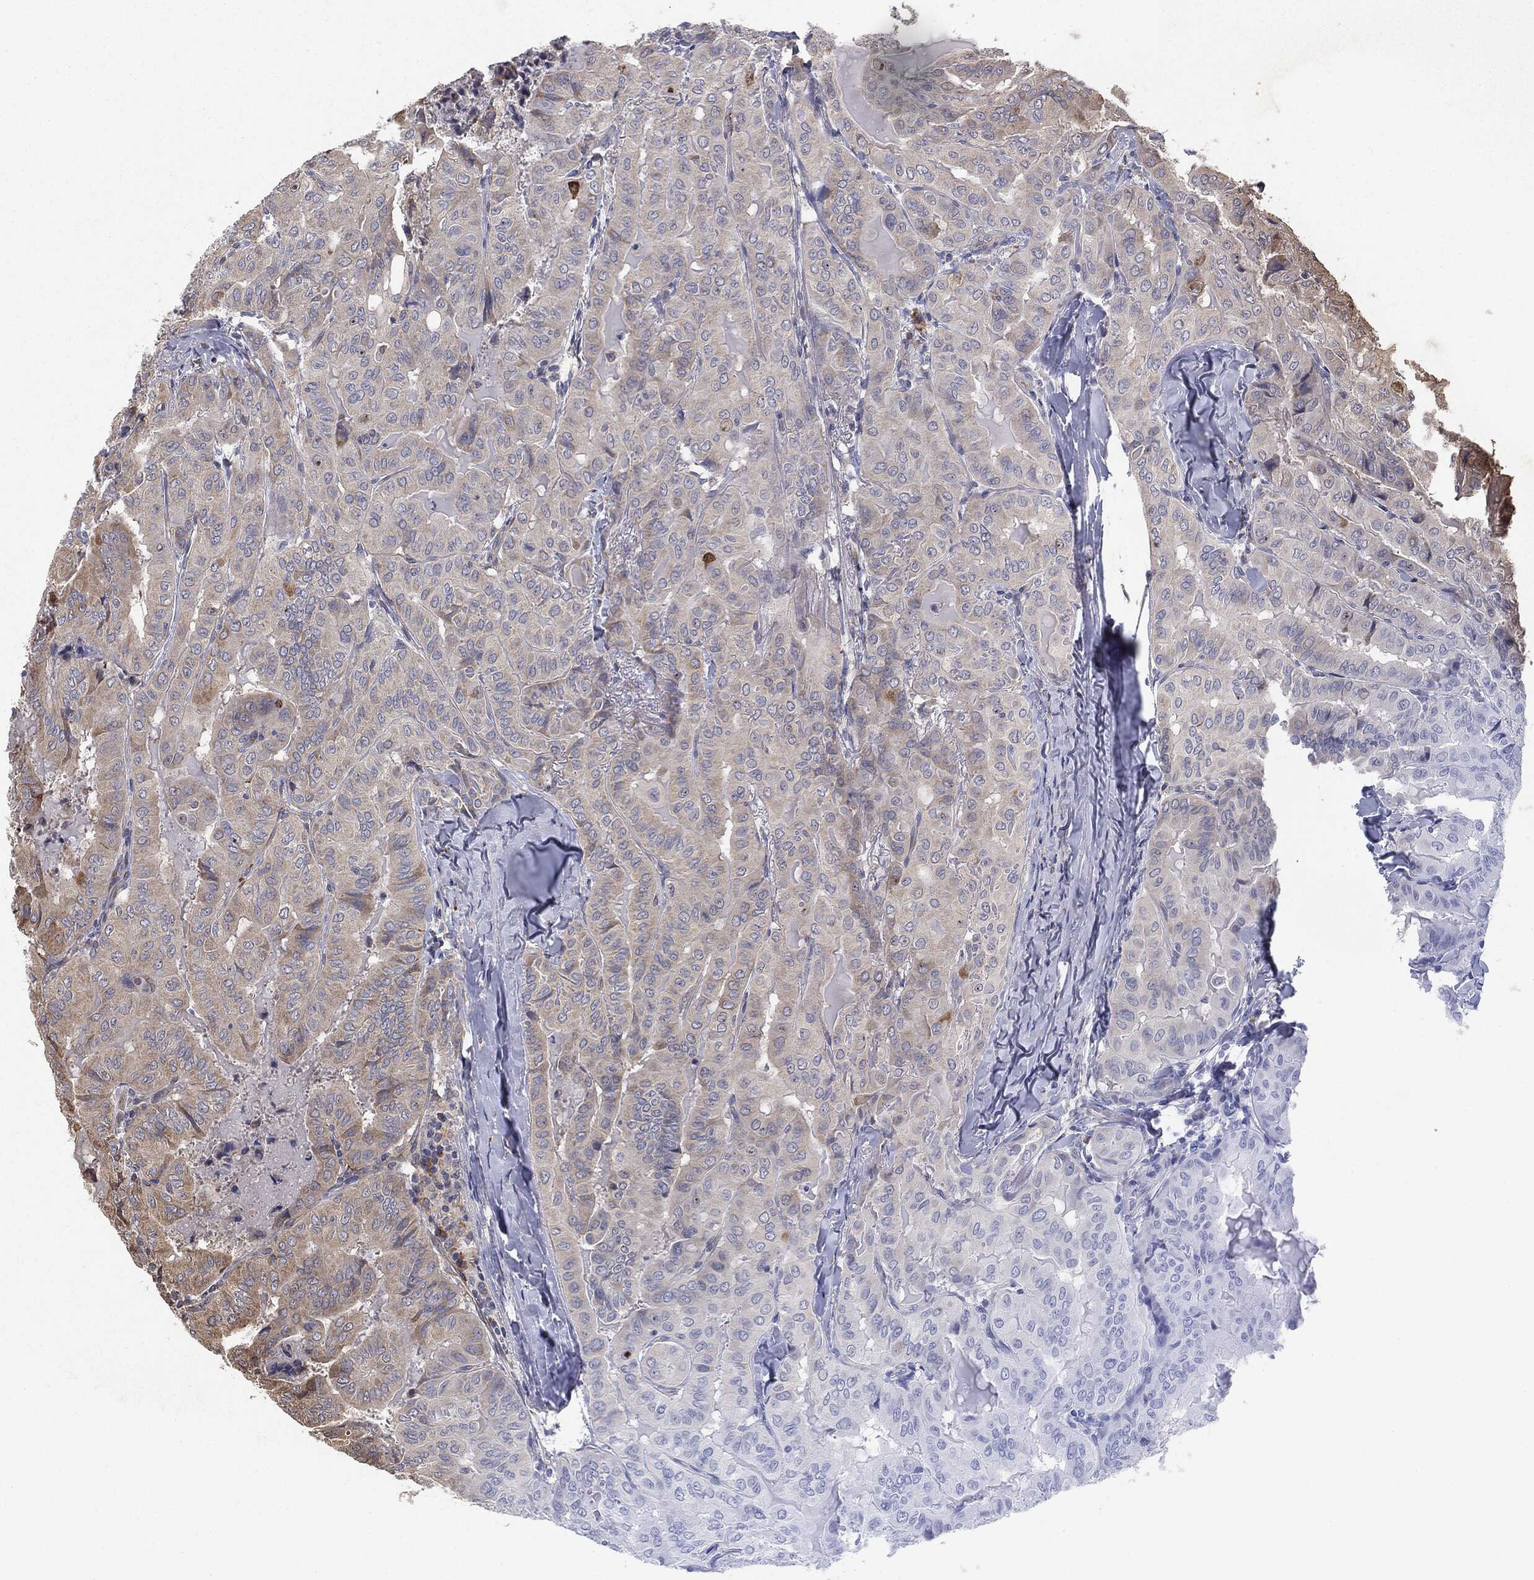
{"staining": {"intensity": "moderate", "quantity": "25%-75%", "location": "cytoplasmic/membranous"}, "tissue": "thyroid cancer", "cell_type": "Tumor cells", "image_type": "cancer", "snomed": [{"axis": "morphology", "description": "Papillary adenocarcinoma, NOS"}, {"axis": "topography", "description": "Thyroid gland"}], "caption": "A micrograph of human thyroid cancer stained for a protein demonstrates moderate cytoplasmic/membranous brown staining in tumor cells.", "gene": "CYLD", "patient": {"sex": "female", "age": 68}}